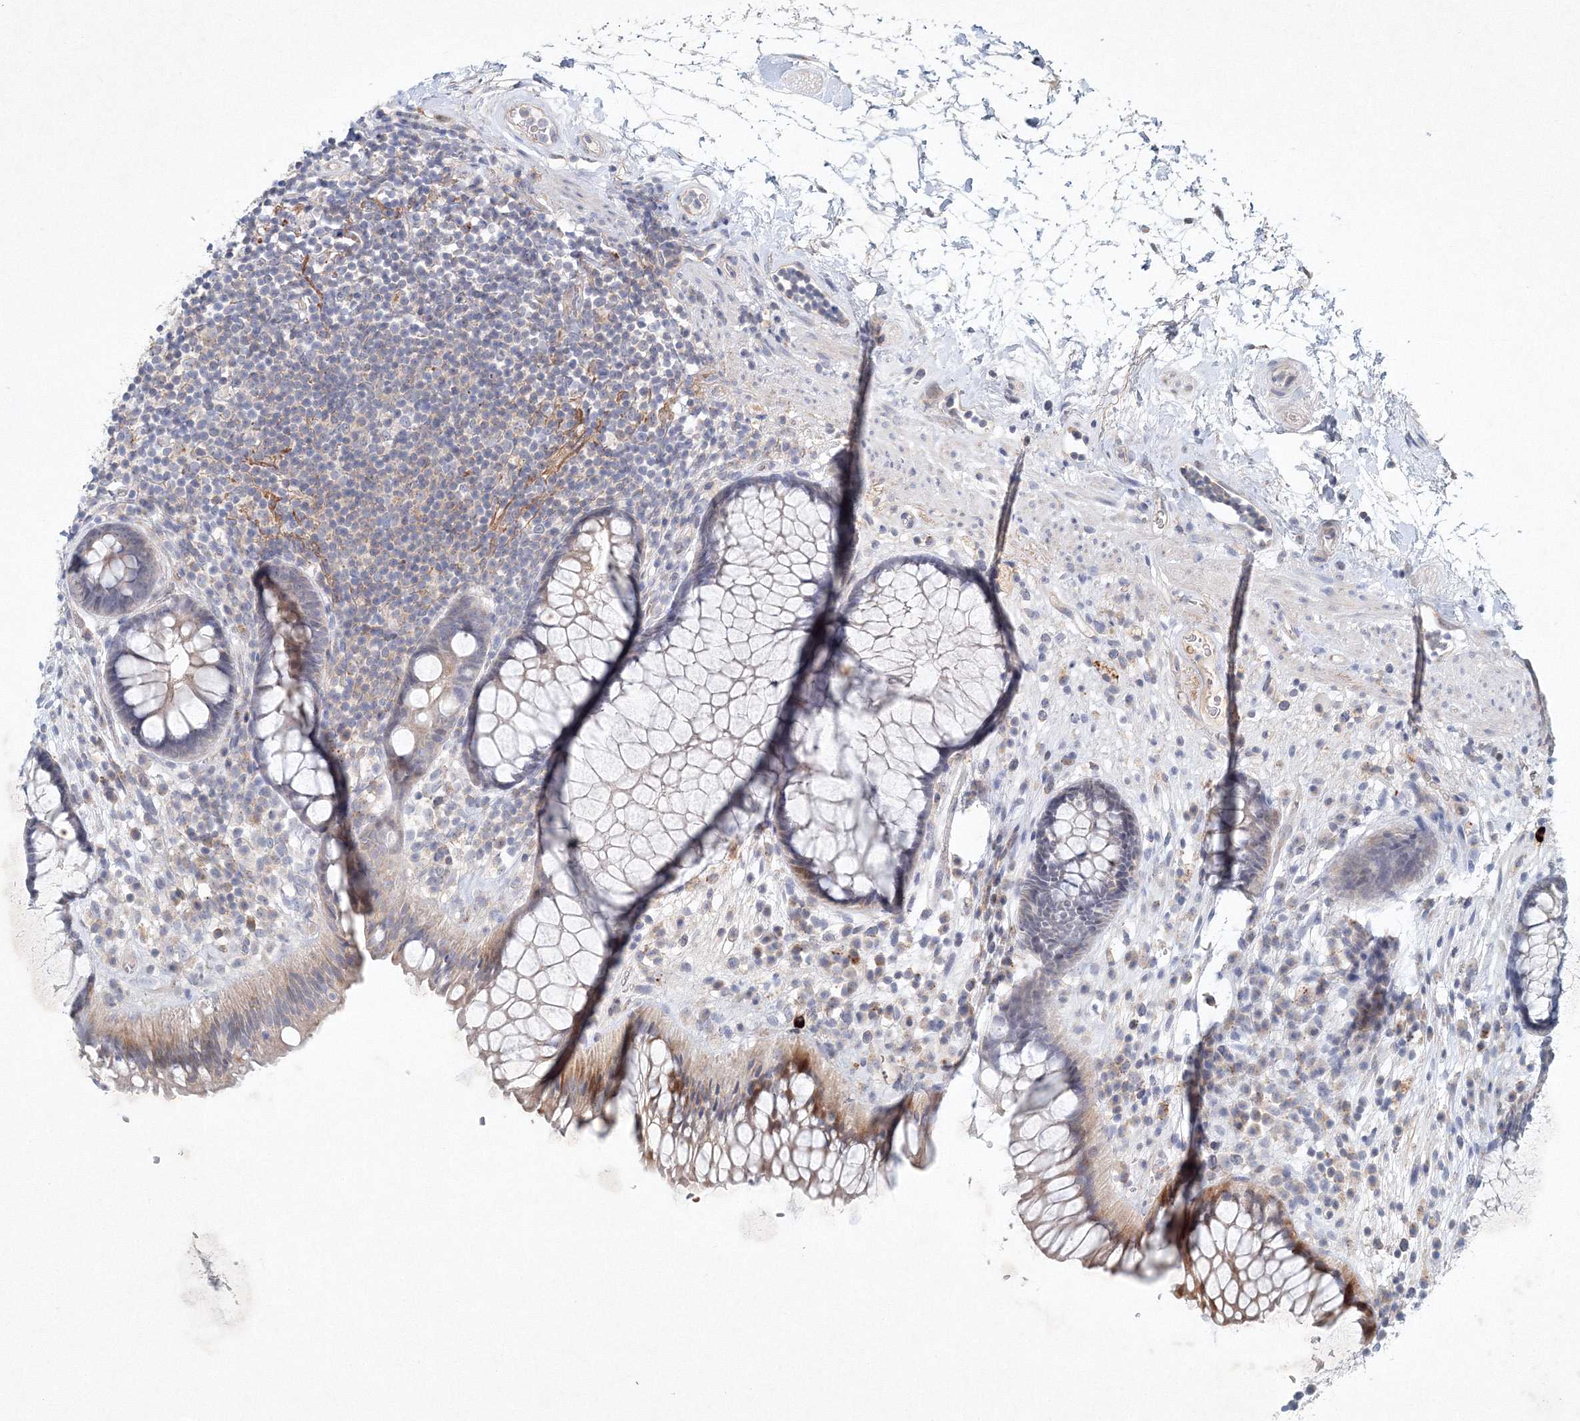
{"staining": {"intensity": "moderate", "quantity": "<25%", "location": "cytoplasmic/membranous"}, "tissue": "rectum", "cell_type": "Glandular cells", "image_type": "normal", "snomed": [{"axis": "morphology", "description": "Normal tissue, NOS"}, {"axis": "topography", "description": "Rectum"}], "caption": "Immunohistochemical staining of unremarkable human rectum demonstrates moderate cytoplasmic/membranous protein expression in about <25% of glandular cells. (Stains: DAB in brown, nuclei in blue, Microscopy: brightfield microscopy at high magnification).", "gene": "SH3BP5", "patient": {"sex": "male", "age": 51}}